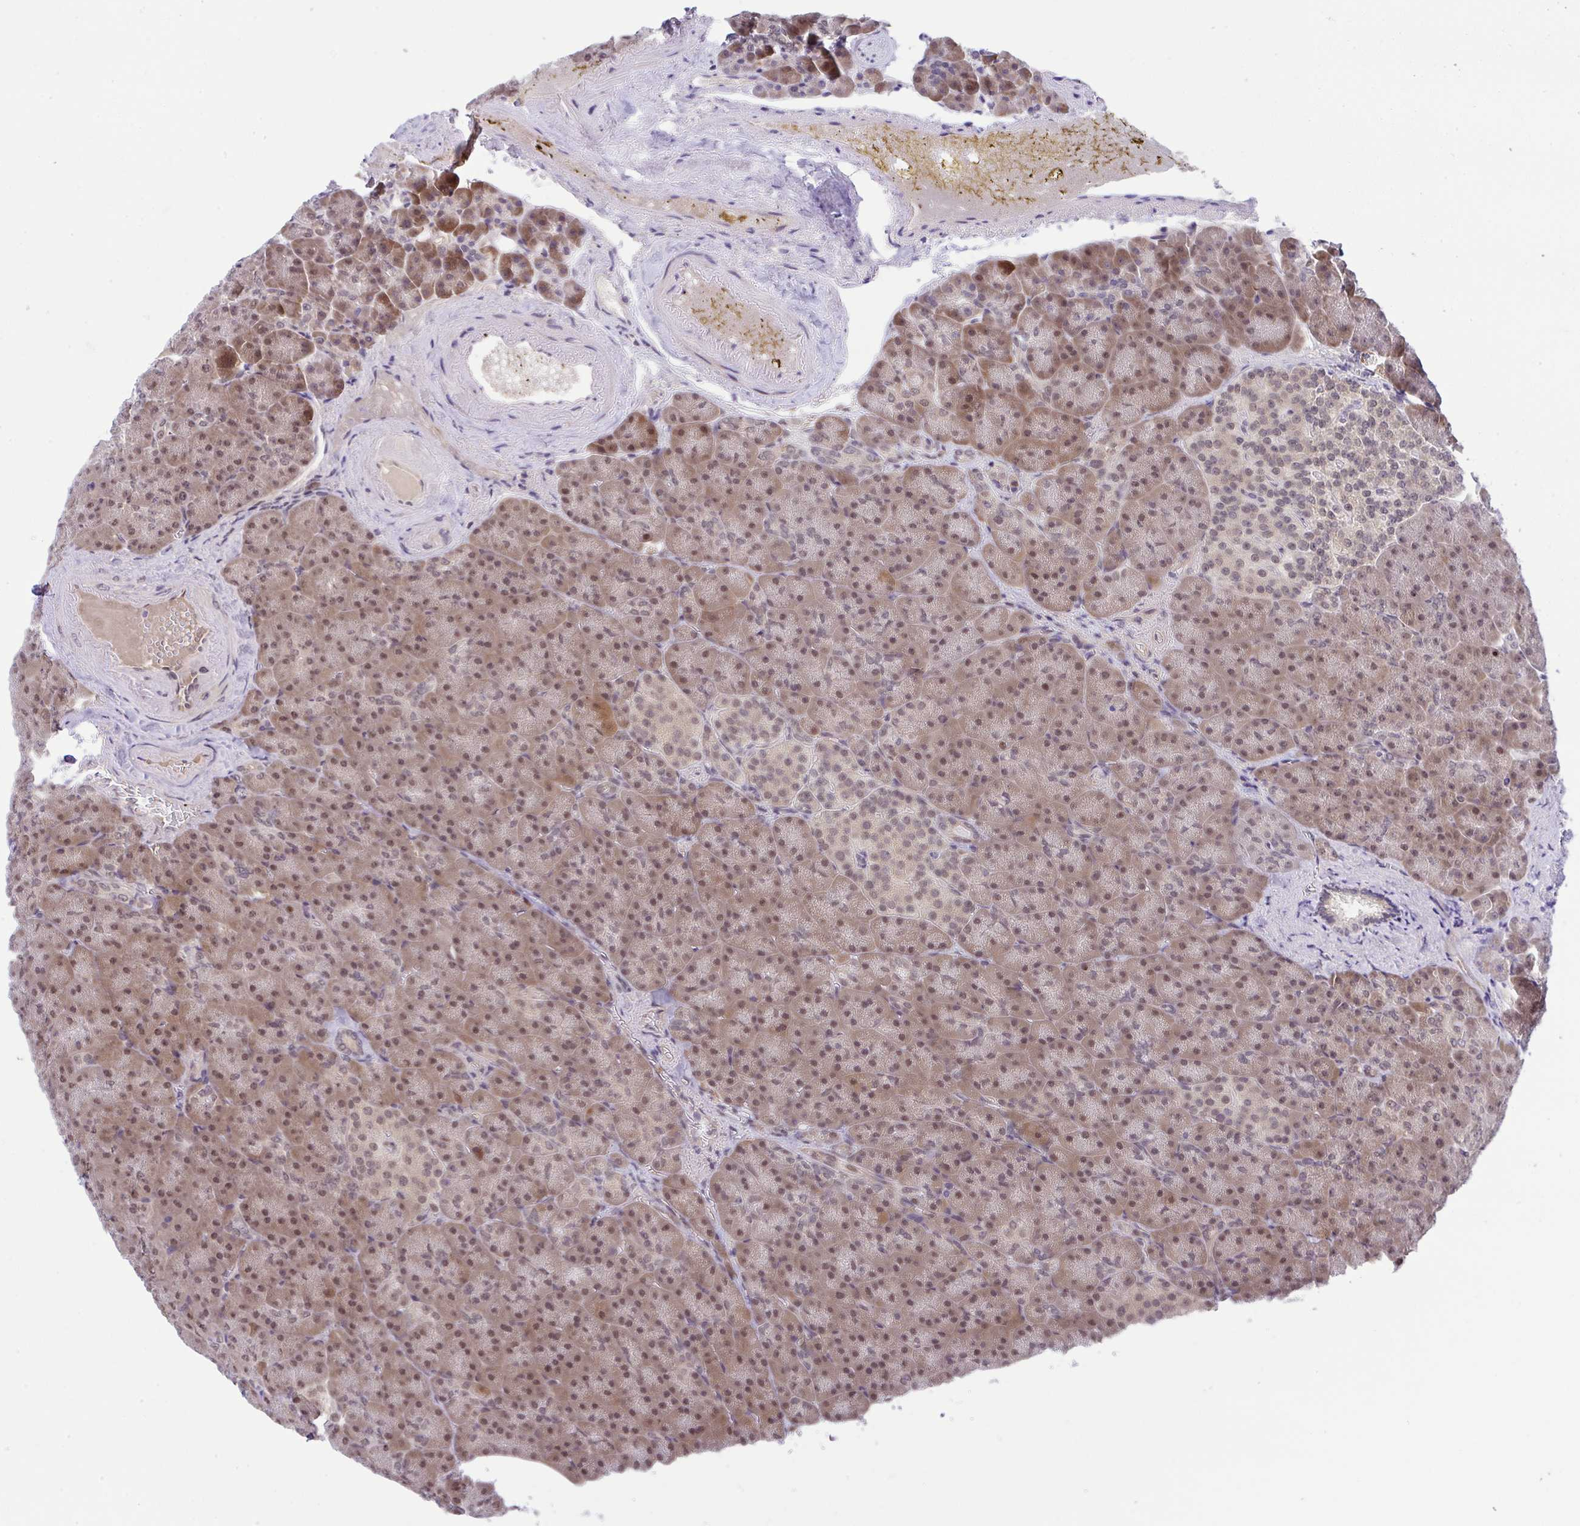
{"staining": {"intensity": "moderate", "quantity": "25%-75%", "location": "cytoplasmic/membranous,nuclear"}, "tissue": "pancreas", "cell_type": "Exocrine glandular cells", "image_type": "normal", "snomed": [{"axis": "morphology", "description": "Normal tissue, NOS"}, {"axis": "topography", "description": "Pancreas"}], "caption": "Protein expression analysis of benign human pancreas reveals moderate cytoplasmic/membranous,nuclear expression in approximately 25%-75% of exocrine glandular cells. (DAB IHC, brown staining for protein, blue staining for nuclei).", "gene": "C9orf64", "patient": {"sex": "female", "age": 74}}